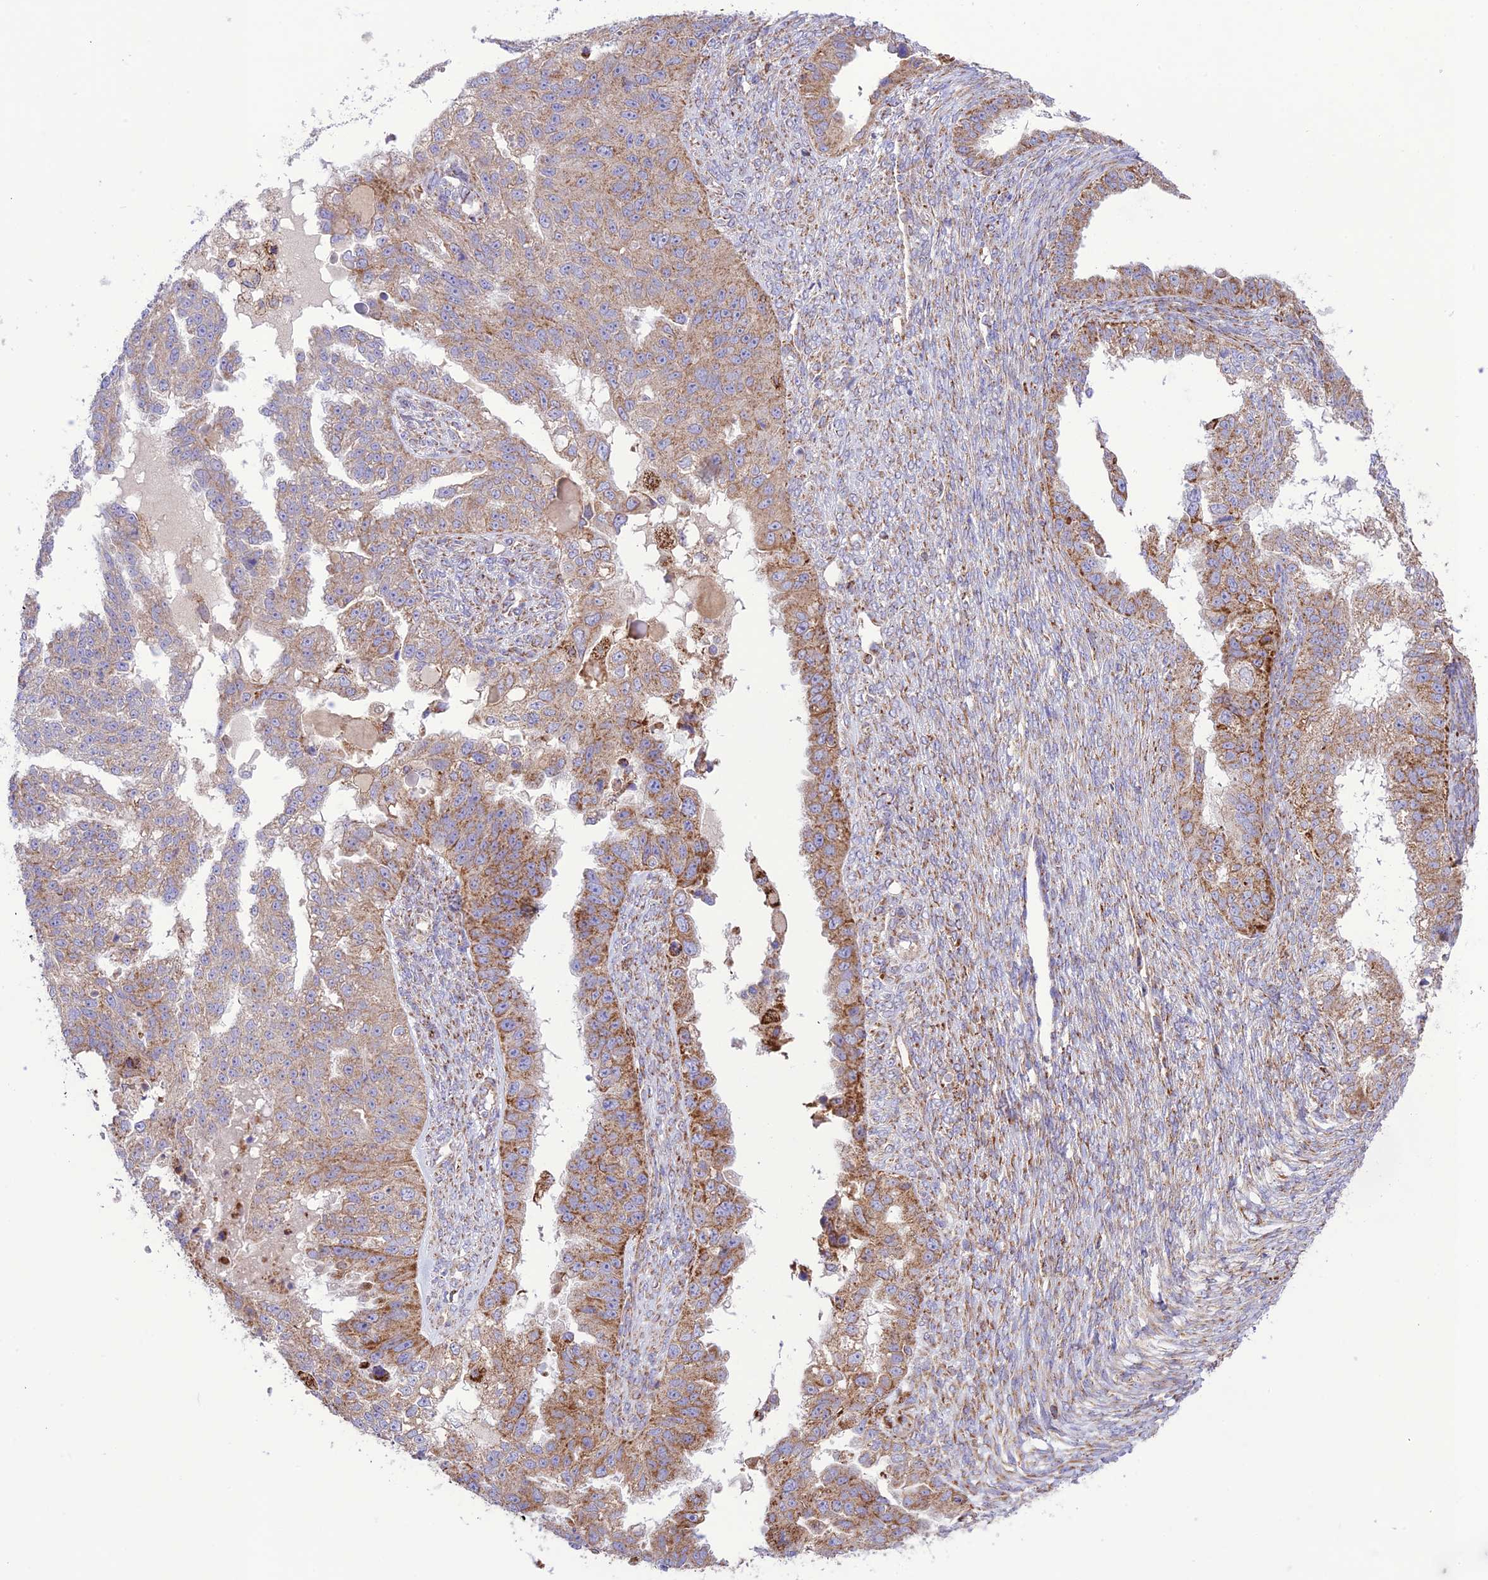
{"staining": {"intensity": "moderate", "quantity": "25%-75%", "location": "cytoplasmic/membranous"}, "tissue": "ovarian cancer", "cell_type": "Tumor cells", "image_type": "cancer", "snomed": [{"axis": "morphology", "description": "Cystadenocarcinoma, serous, NOS"}, {"axis": "topography", "description": "Ovary"}], "caption": "Protein expression analysis of human ovarian cancer (serous cystadenocarcinoma) reveals moderate cytoplasmic/membranous staining in approximately 25%-75% of tumor cells.", "gene": "UAP1L1", "patient": {"sex": "female", "age": 58}}